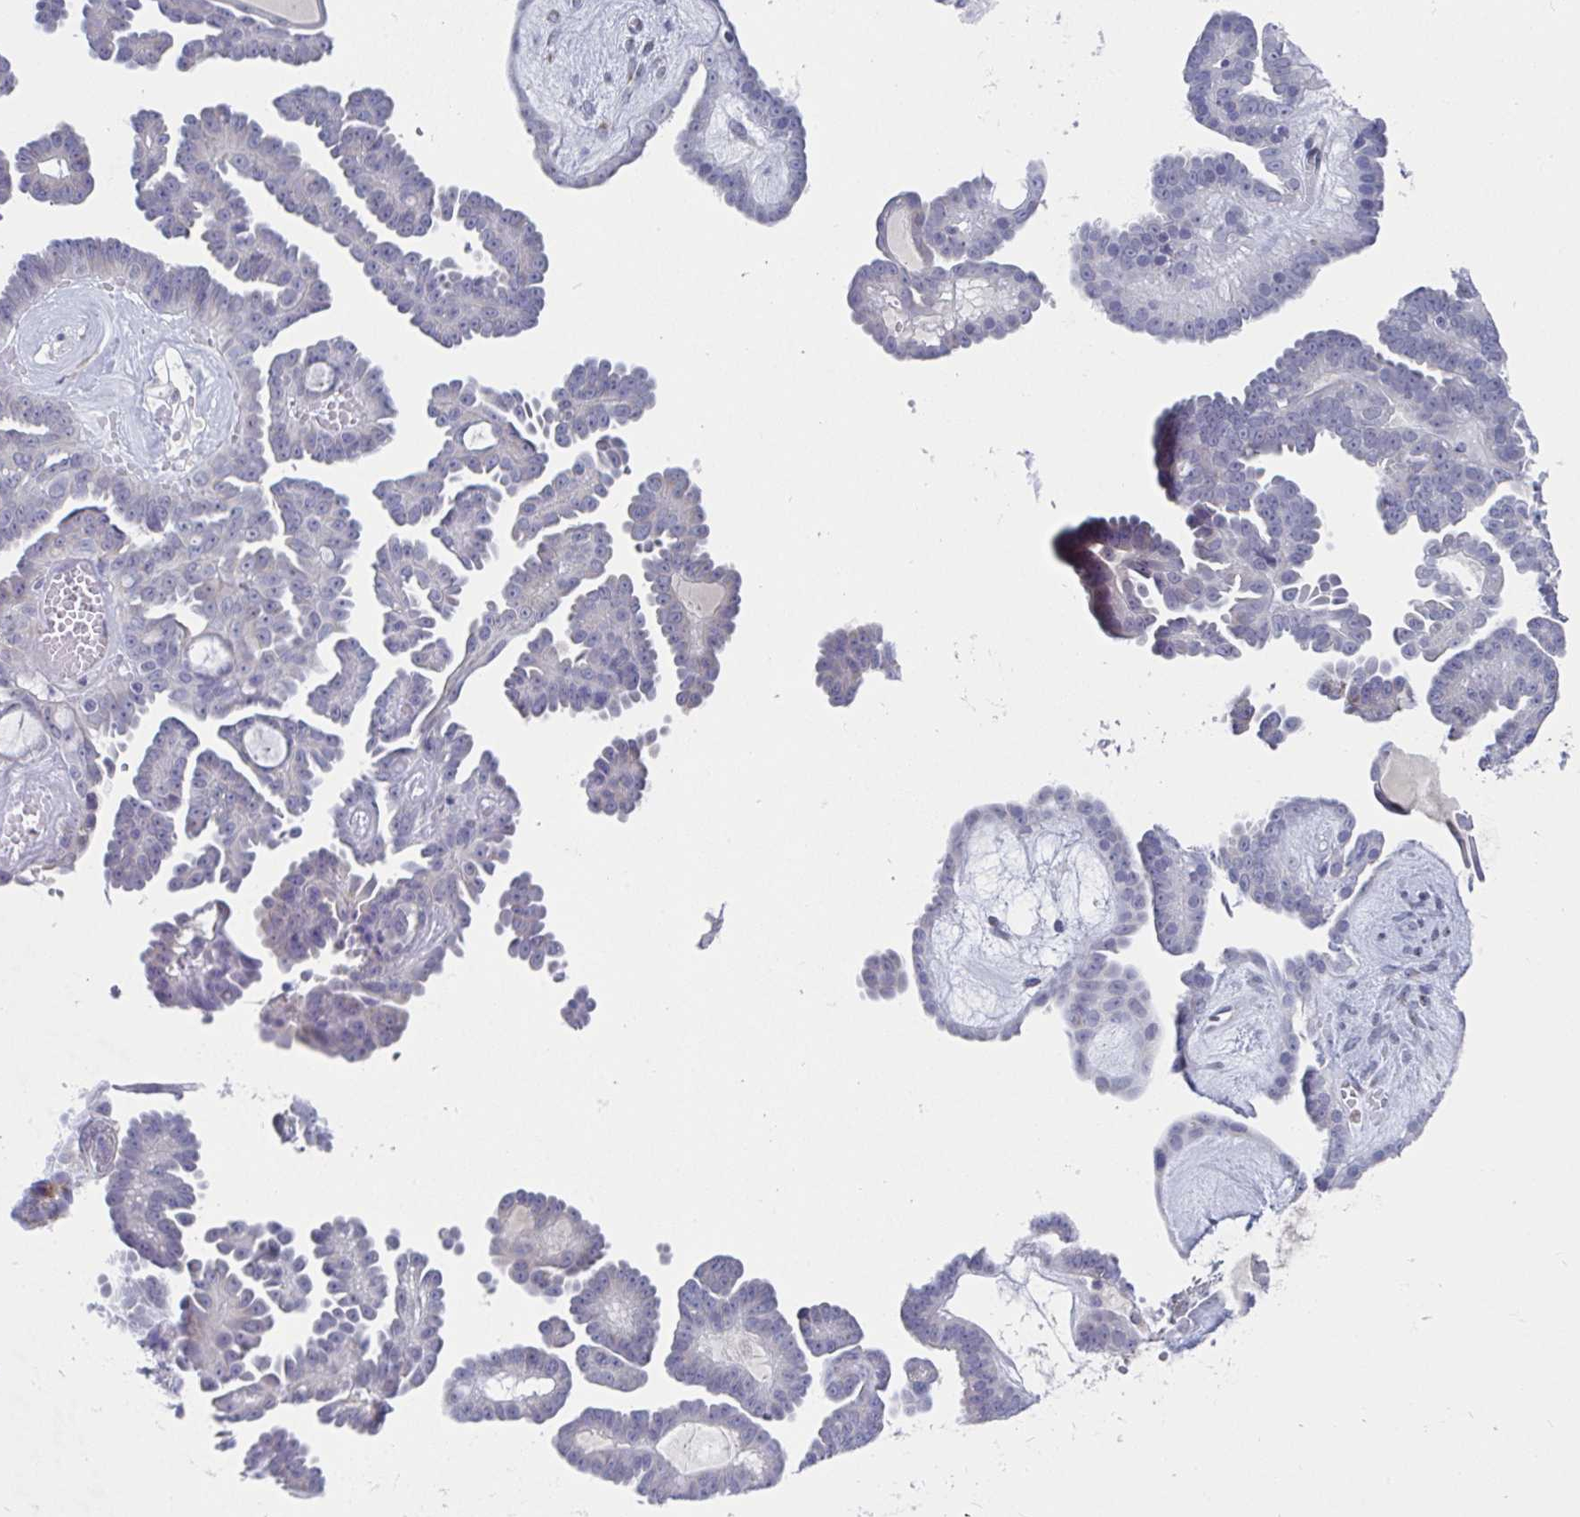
{"staining": {"intensity": "weak", "quantity": "25%-75%", "location": "cytoplasmic/membranous"}, "tissue": "ovarian cancer", "cell_type": "Tumor cells", "image_type": "cancer", "snomed": [{"axis": "morphology", "description": "Cystadenocarcinoma, serous, NOS"}, {"axis": "topography", "description": "Ovary"}], "caption": "Ovarian serous cystadenocarcinoma was stained to show a protein in brown. There is low levels of weak cytoplasmic/membranous expression in about 25%-75% of tumor cells.", "gene": "TAS2R39", "patient": {"sex": "female", "age": 71}}